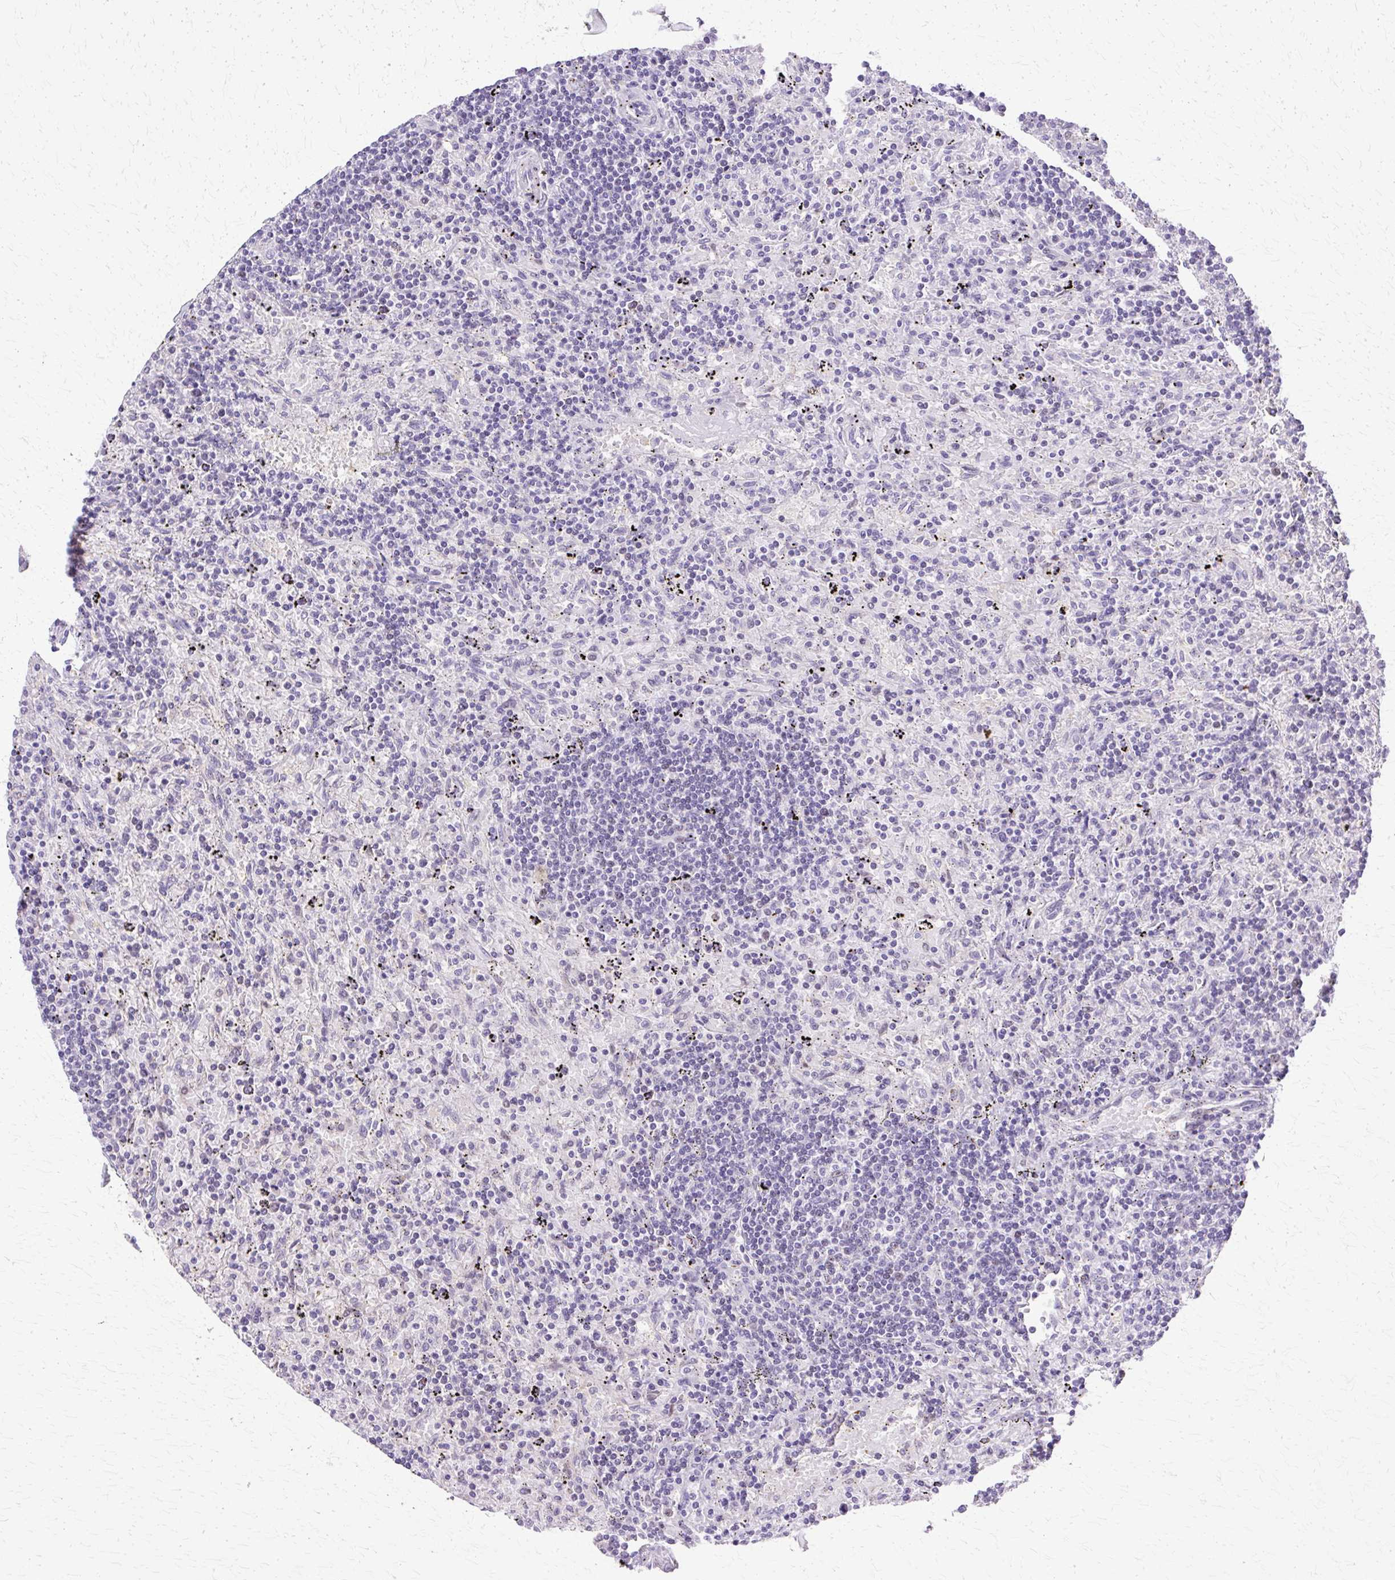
{"staining": {"intensity": "negative", "quantity": "none", "location": "none"}, "tissue": "lymphoma", "cell_type": "Tumor cells", "image_type": "cancer", "snomed": [{"axis": "morphology", "description": "Malignant lymphoma, non-Hodgkin's type, Low grade"}, {"axis": "topography", "description": "Spleen"}], "caption": "High power microscopy histopathology image of an IHC histopathology image of lymphoma, revealing no significant expression in tumor cells. Nuclei are stained in blue.", "gene": "HSPA8", "patient": {"sex": "male", "age": 76}}